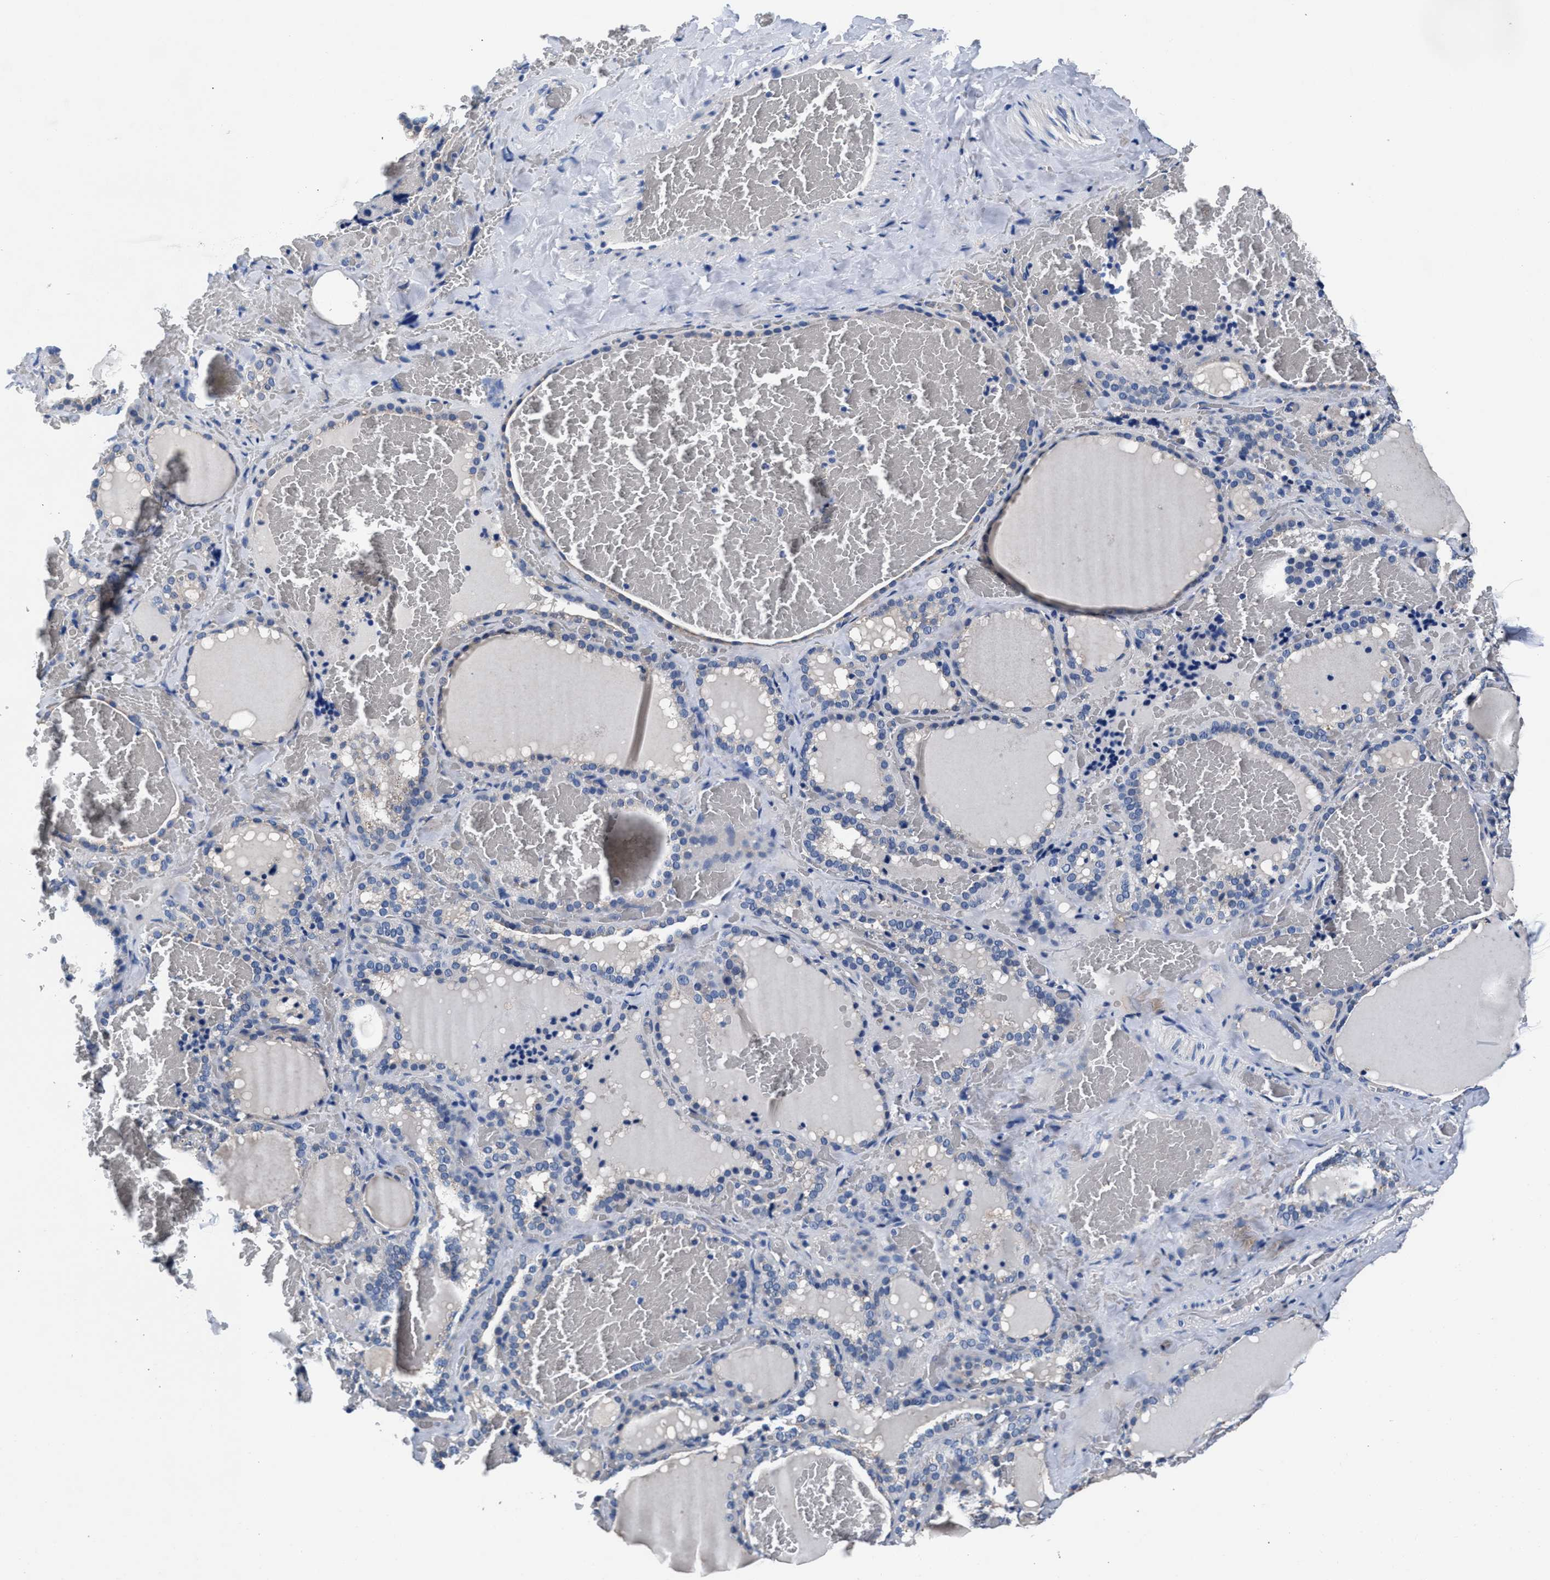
{"staining": {"intensity": "negative", "quantity": "none", "location": "none"}, "tissue": "thyroid gland", "cell_type": "Glandular cells", "image_type": "normal", "snomed": [{"axis": "morphology", "description": "Normal tissue, NOS"}, {"axis": "topography", "description": "Thyroid gland"}], "caption": "Immunohistochemical staining of normal thyroid gland displays no significant positivity in glandular cells. (Brightfield microscopy of DAB immunohistochemistry at high magnification).", "gene": "GSTM1", "patient": {"sex": "female", "age": 22}}